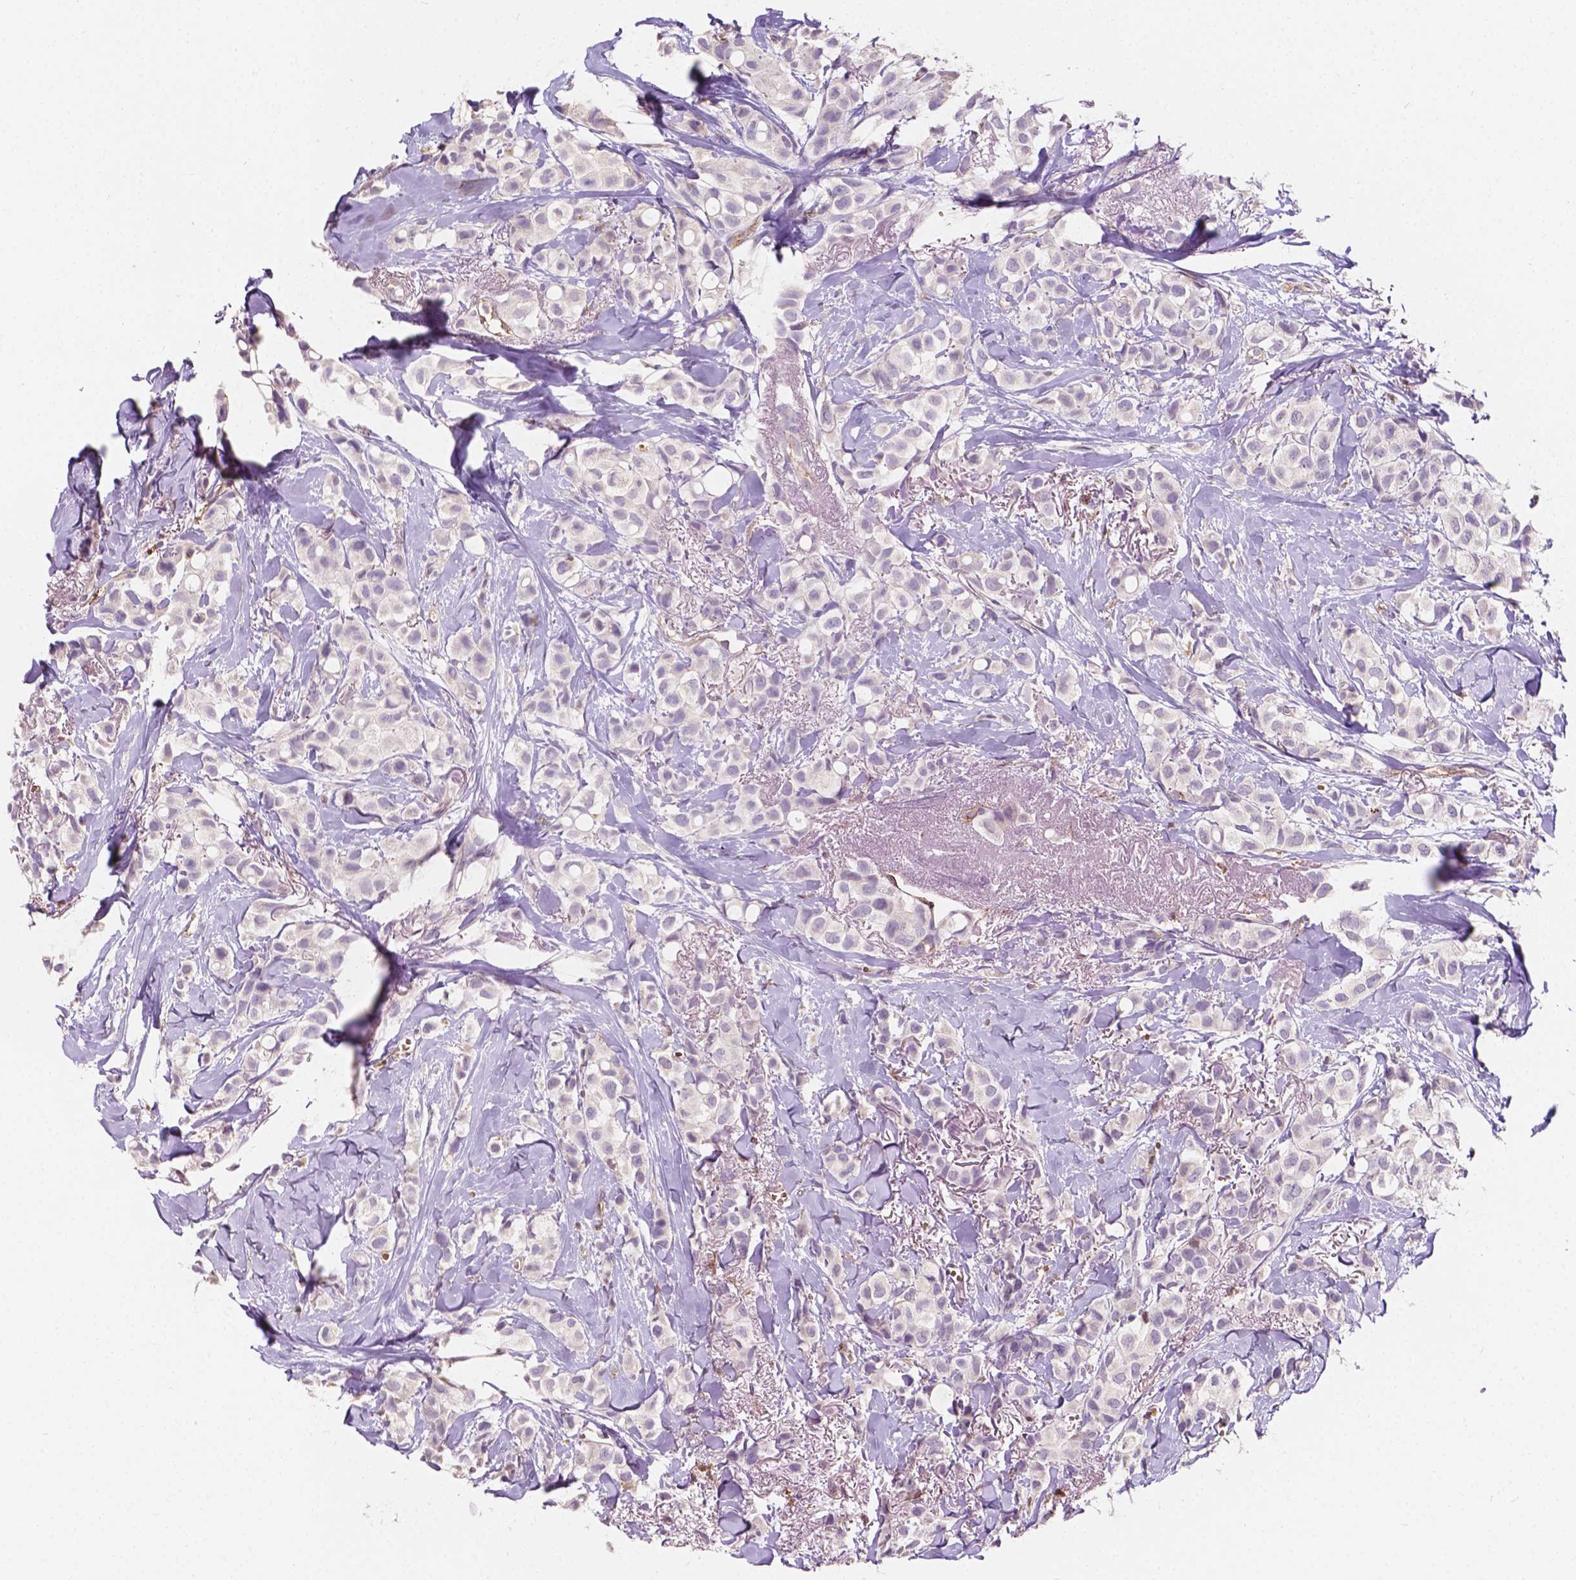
{"staining": {"intensity": "negative", "quantity": "none", "location": "none"}, "tissue": "breast cancer", "cell_type": "Tumor cells", "image_type": "cancer", "snomed": [{"axis": "morphology", "description": "Duct carcinoma"}, {"axis": "topography", "description": "Breast"}], "caption": "Immunohistochemistry (IHC) image of neoplastic tissue: human breast cancer stained with DAB reveals no significant protein expression in tumor cells.", "gene": "SLC22A4", "patient": {"sex": "female", "age": 85}}